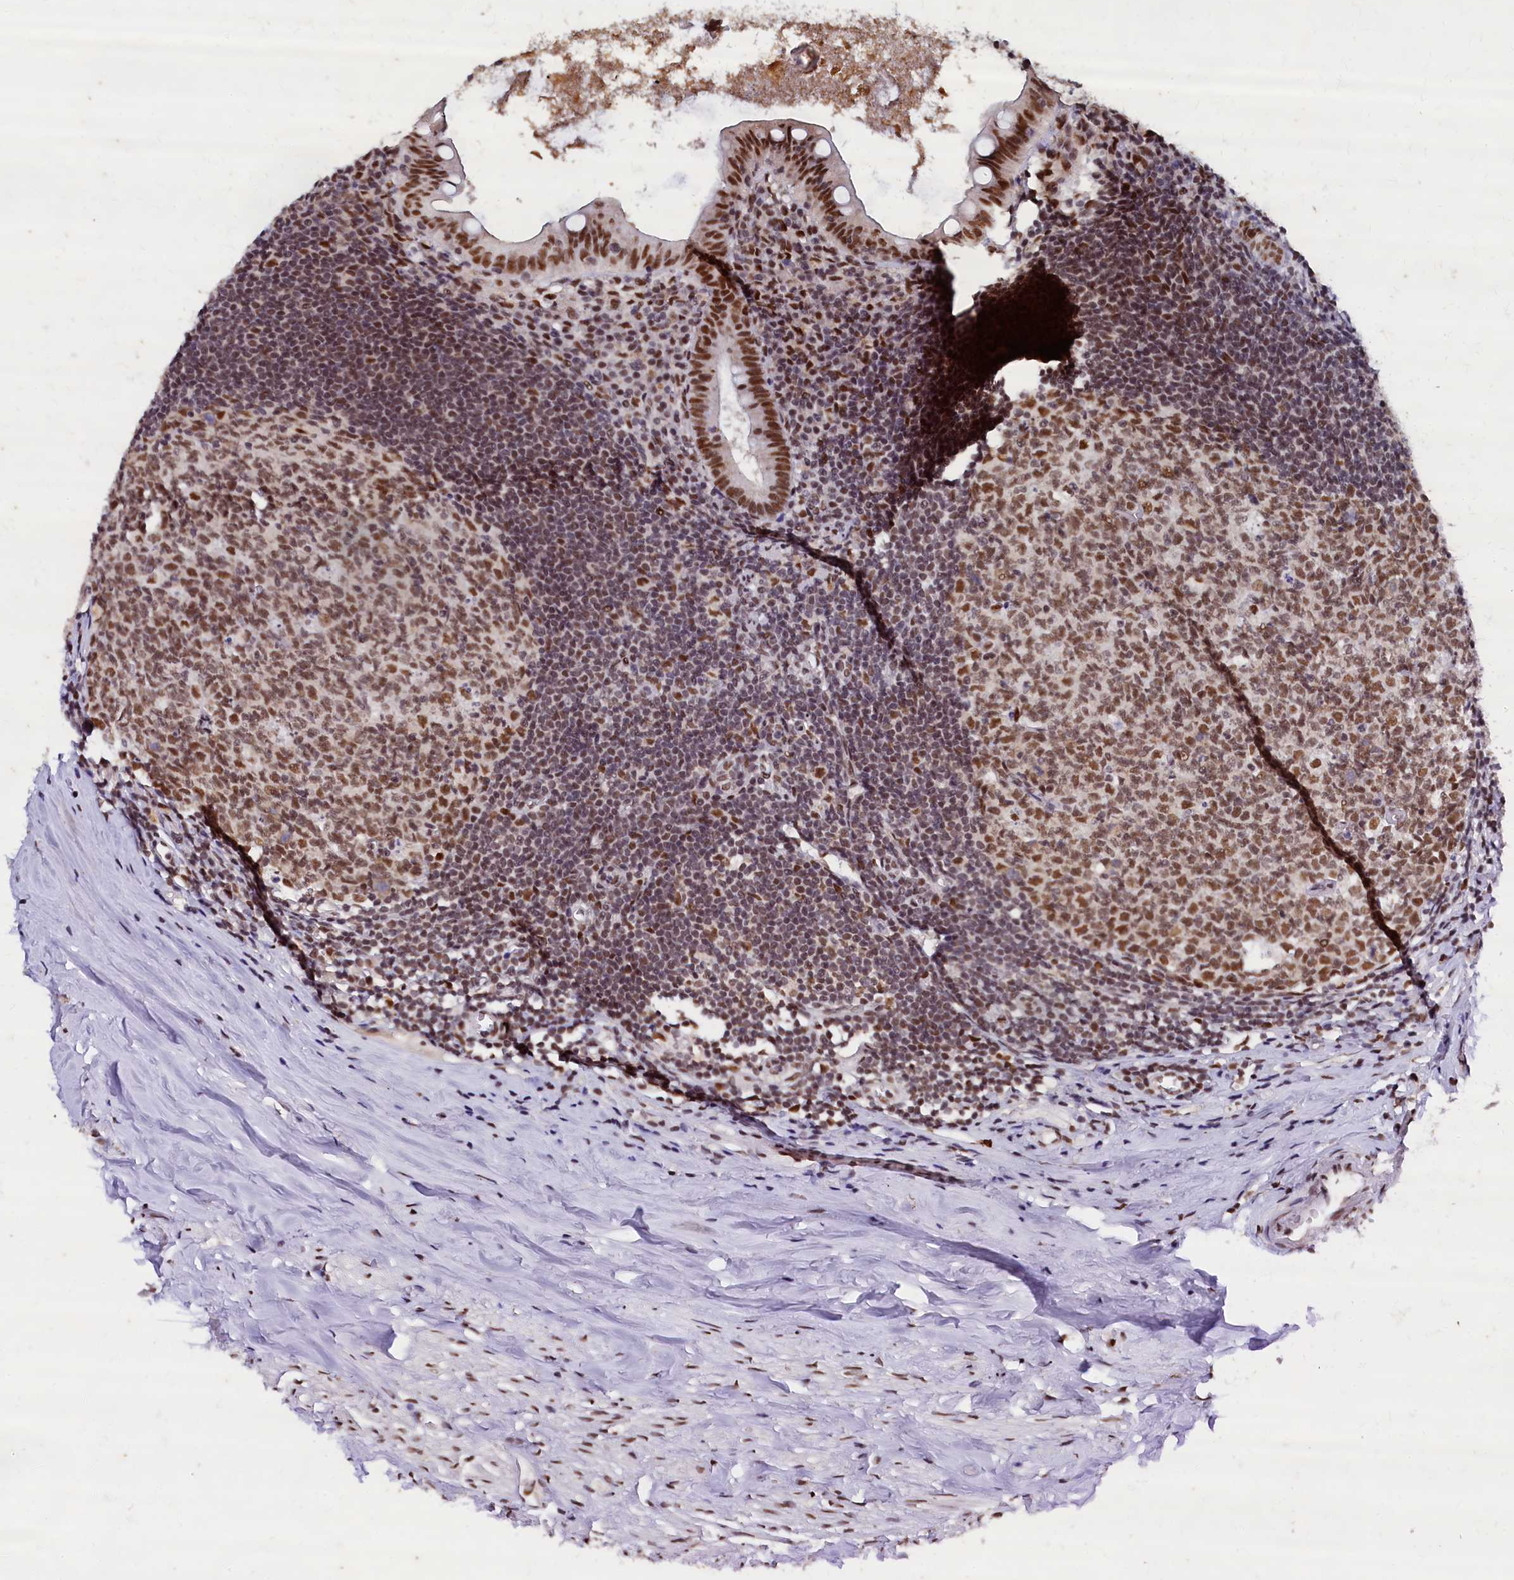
{"staining": {"intensity": "moderate", "quantity": ">75%", "location": "nuclear"}, "tissue": "appendix", "cell_type": "Glandular cells", "image_type": "normal", "snomed": [{"axis": "morphology", "description": "Normal tissue, NOS"}, {"axis": "topography", "description": "Appendix"}], "caption": "This image demonstrates immunohistochemistry (IHC) staining of unremarkable appendix, with medium moderate nuclear expression in about >75% of glandular cells.", "gene": "CPSF7", "patient": {"sex": "female", "age": 51}}